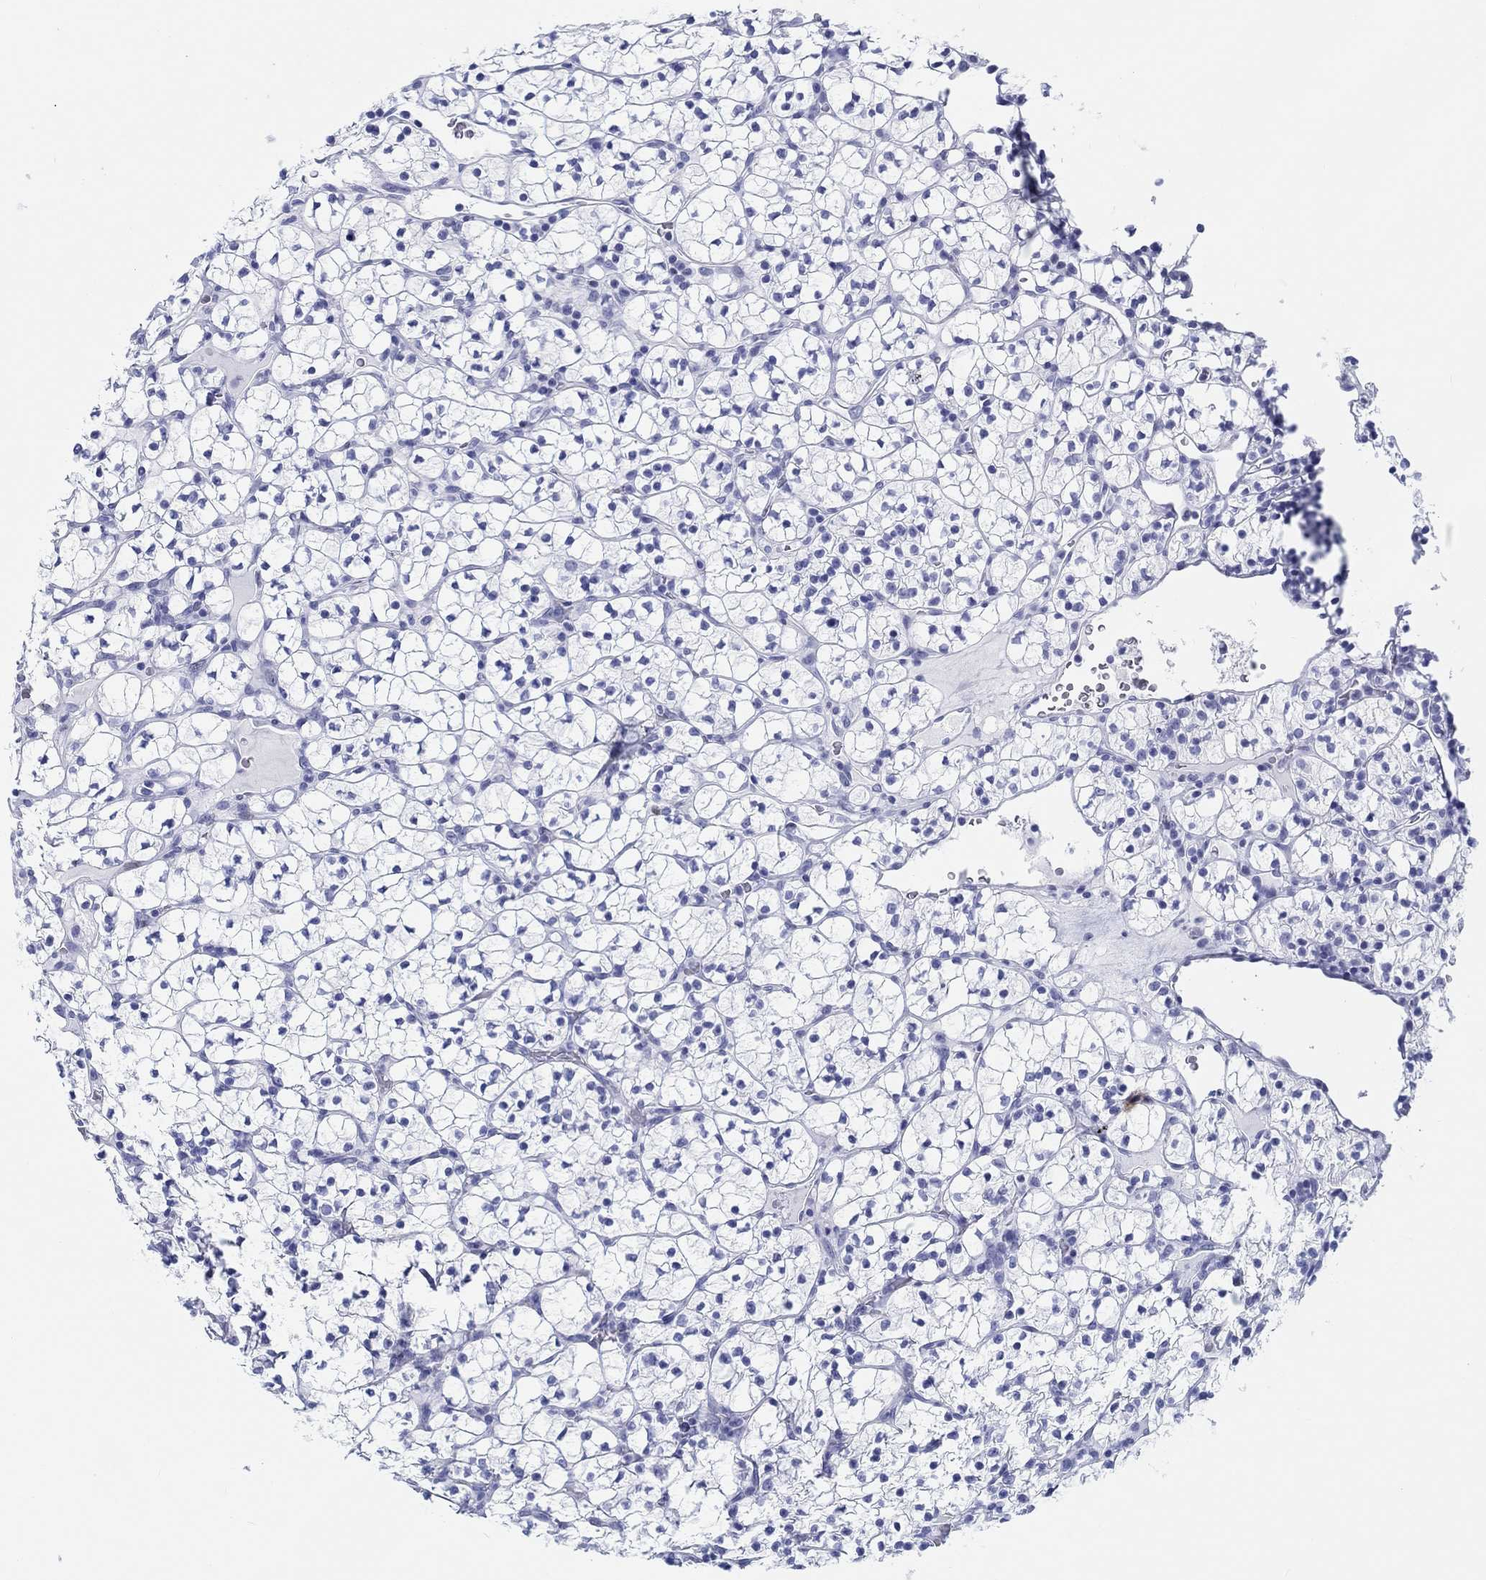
{"staining": {"intensity": "negative", "quantity": "none", "location": "none"}, "tissue": "renal cancer", "cell_type": "Tumor cells", "image_type": "cancer", "snomed": [{"axis": "morphology", "description": "Adenocarcinoma, NOS"}, {"axis": "topography", "description": "Kidney"}], "caption": "Immunohistochemistry photomicrograph of adenocarcinoma (renal) stained for a protein (brown), which displays no staining in tumor cells.", "gene": "H1-1", "patient": {"sex": "female", "age": 89}}